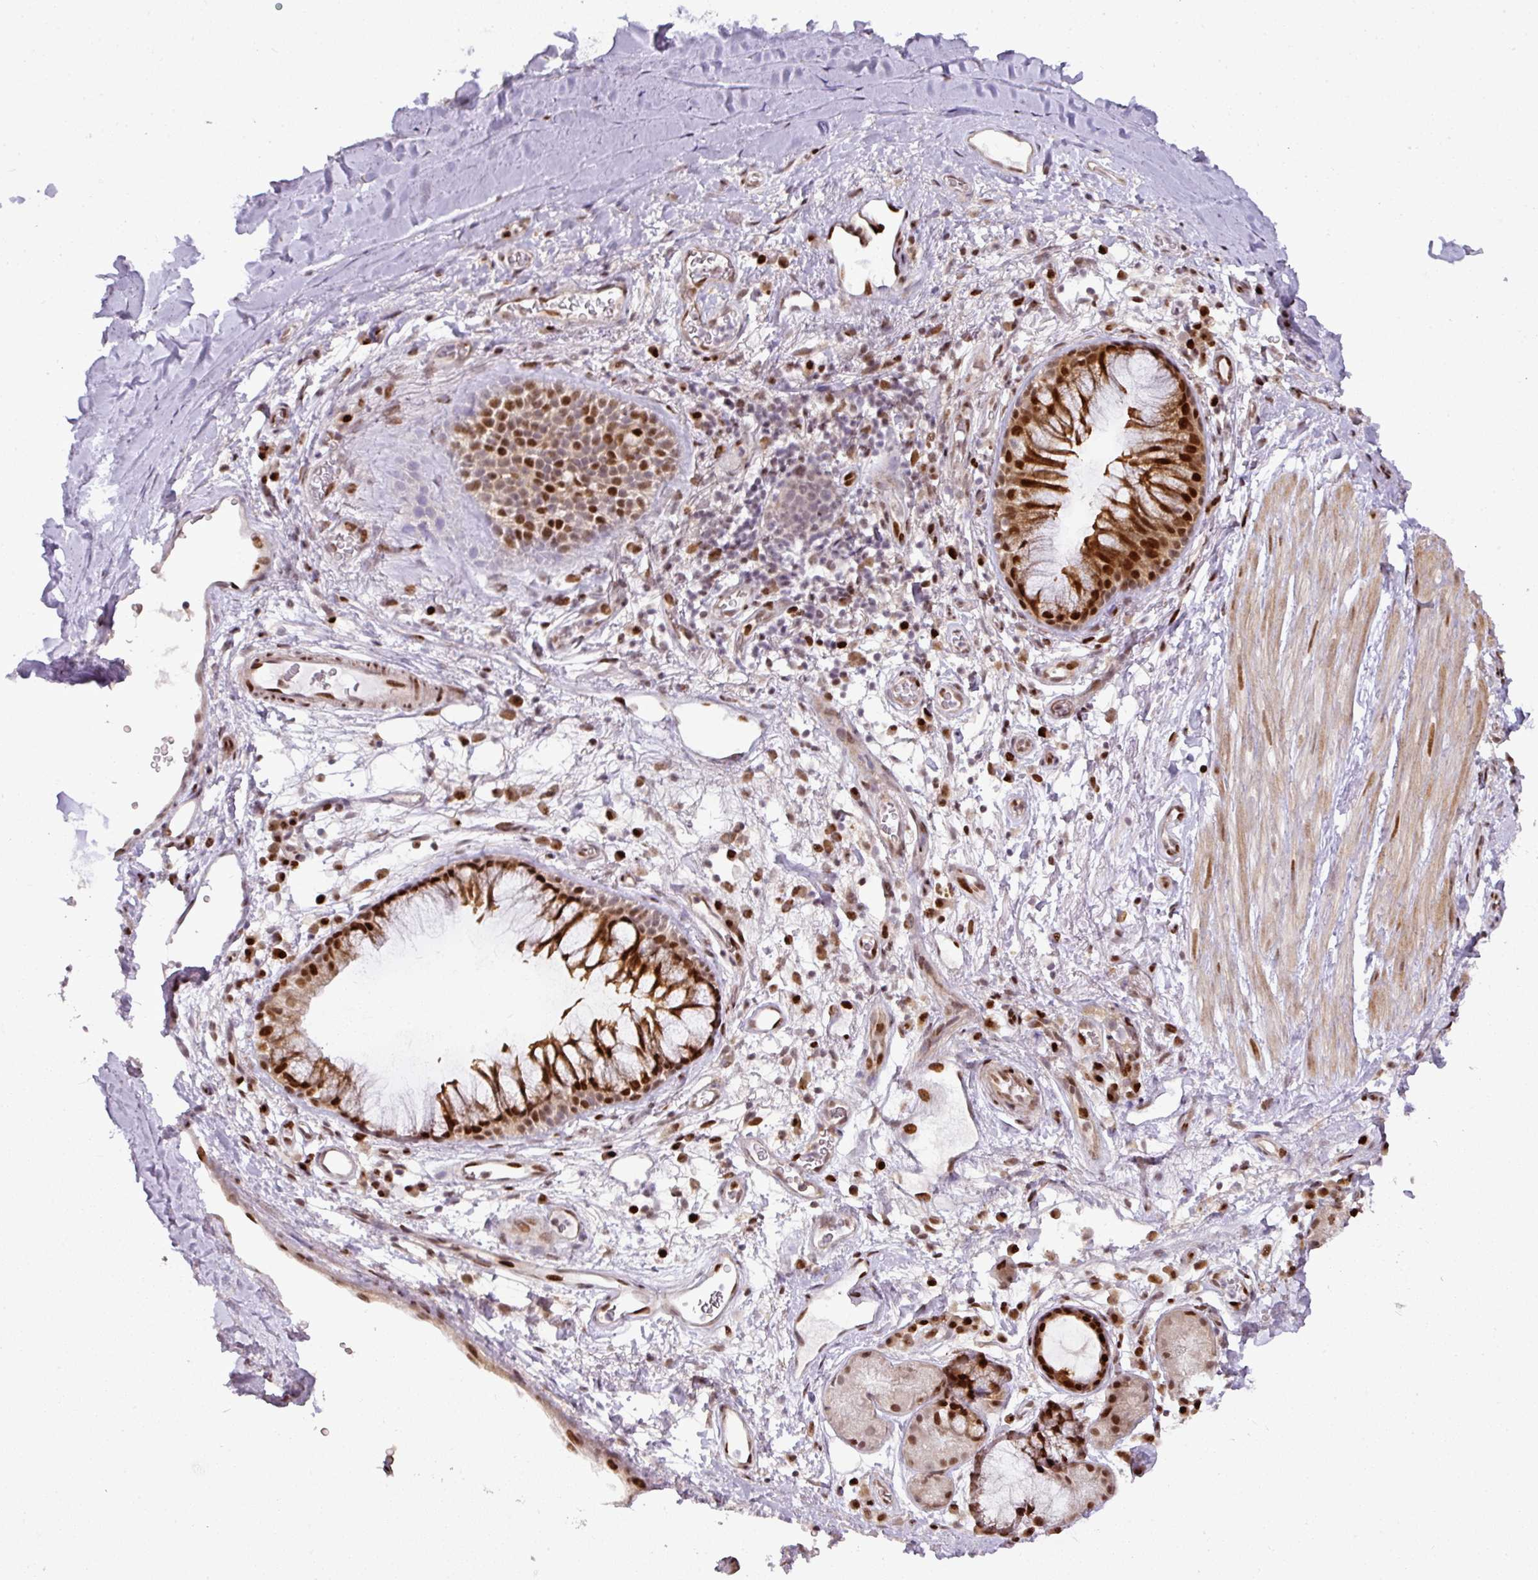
{"staining": {"intensity": "moderate", "quantity": ">75%", "location": "nuclear"}, "tissue": "soft tissue", "cell_type": "Chondrocytes", "image_type": "normal", "snomed": [{"axis": "morphology", "description": "Normal tissue, NOS"}, {"axis": "topography", "description": "Cartilage tissue"}, {"axis": "topography", "description": "Bronchus"}], "caption": "Immunohistochemistry photomicrograph of benign human soft tissue stained for a protein (brown), which reveals medium levels of moderate nuclear expression in about >75% of chondrocytes.", "gene": "MYSM1", "patient": {"sex": "male", "age": 58}}